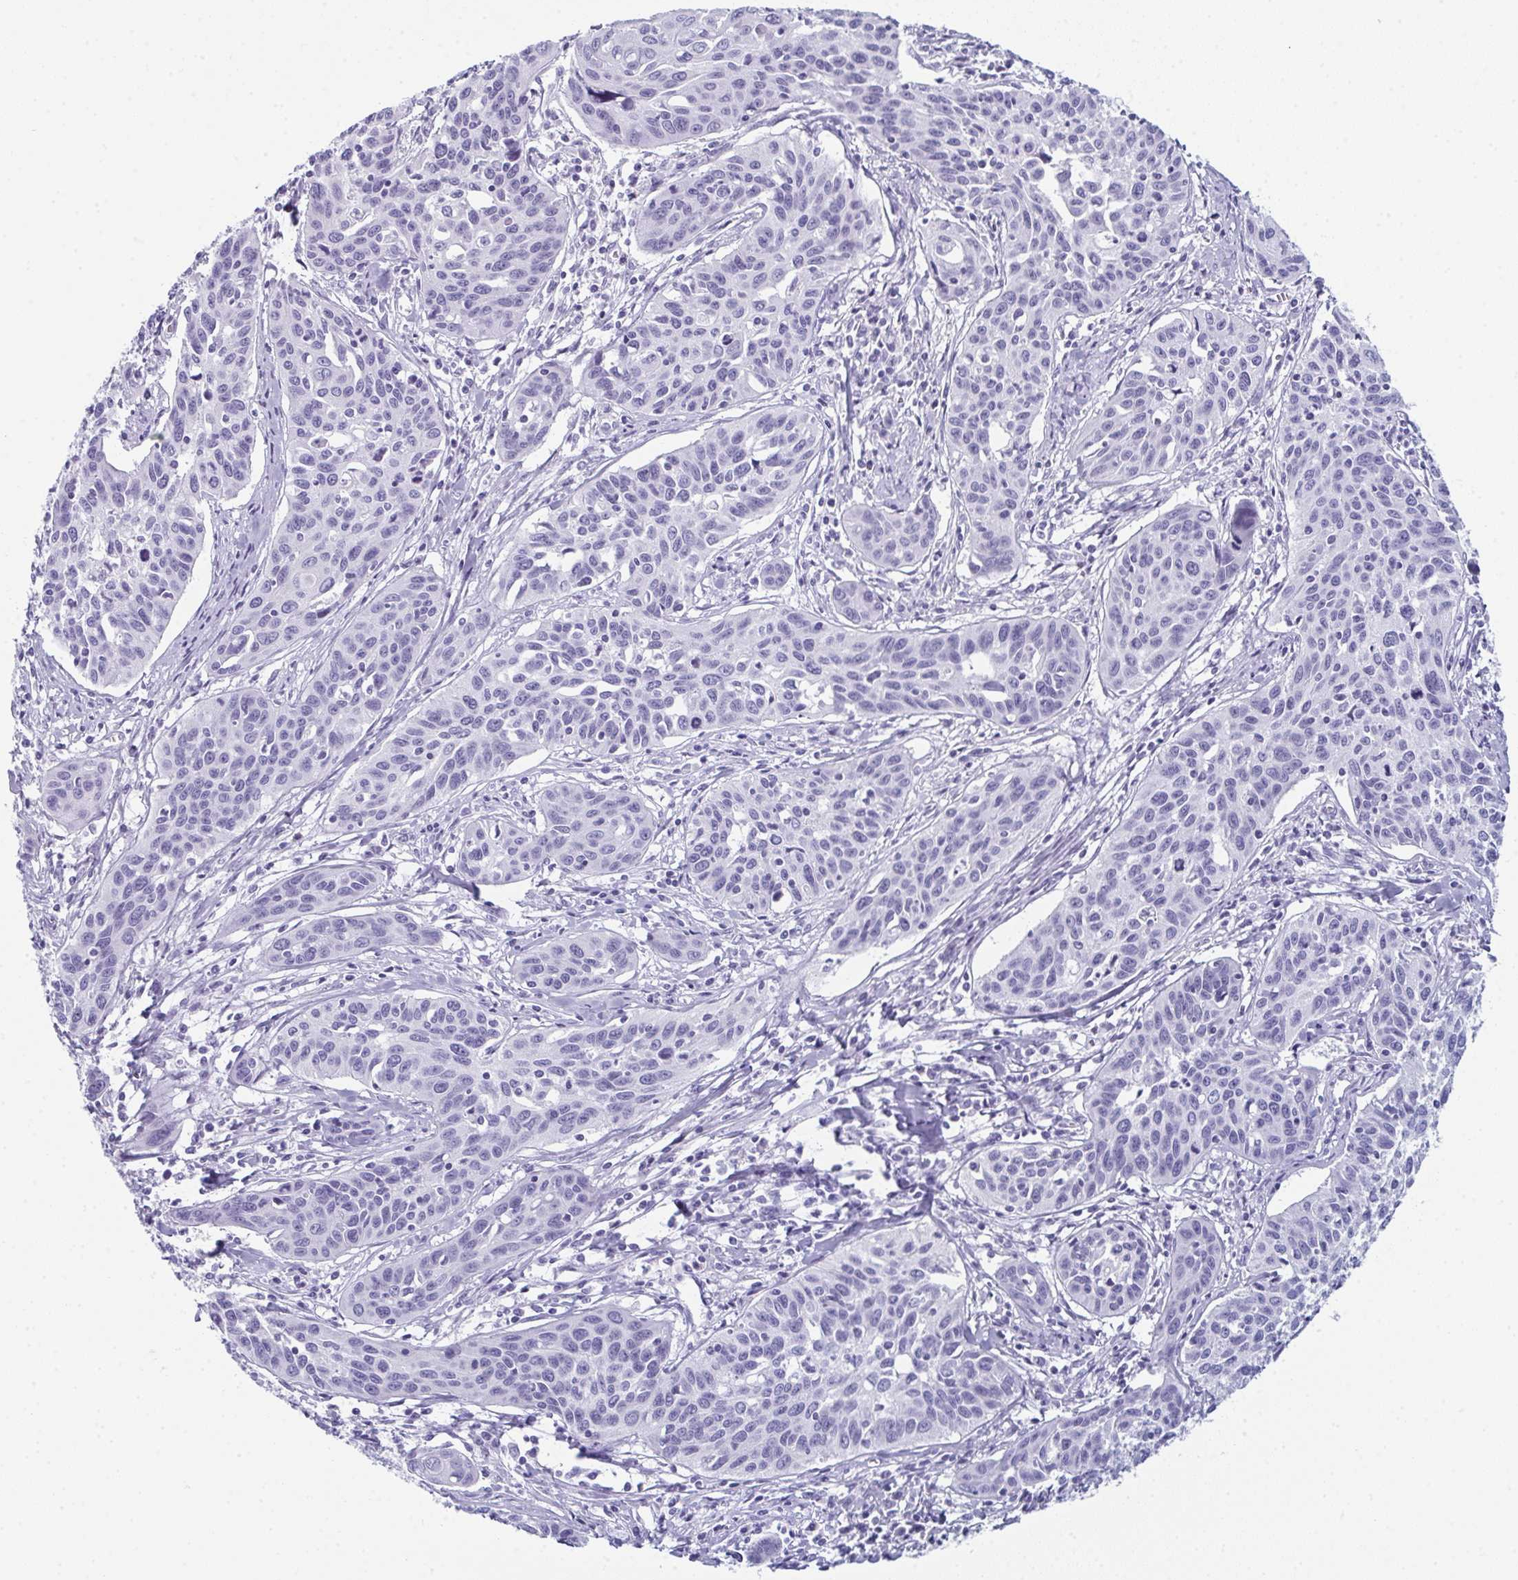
{"staining": {"intensity": "negative", "quantity": "none", "location": "none"}, "tissue": "cervical cancer", "cell_type": "Tumor cells", "image_type": "cancer", "snomed": [{"axis": "morphology", "description": "Squamous cell carcinoma, NOS"}, {"axis": "topography", "description": "Cervix"}], "caption": "The histopathology image displays no staining of tumor cells in cervical squamous cell carcinoma. (Brightfield microscopy of DAB (3,3'-diaminobenzidine) IHC at high magnification).", "gene": "ENKUR", "patient": {"sex": "female", "age": 31}}